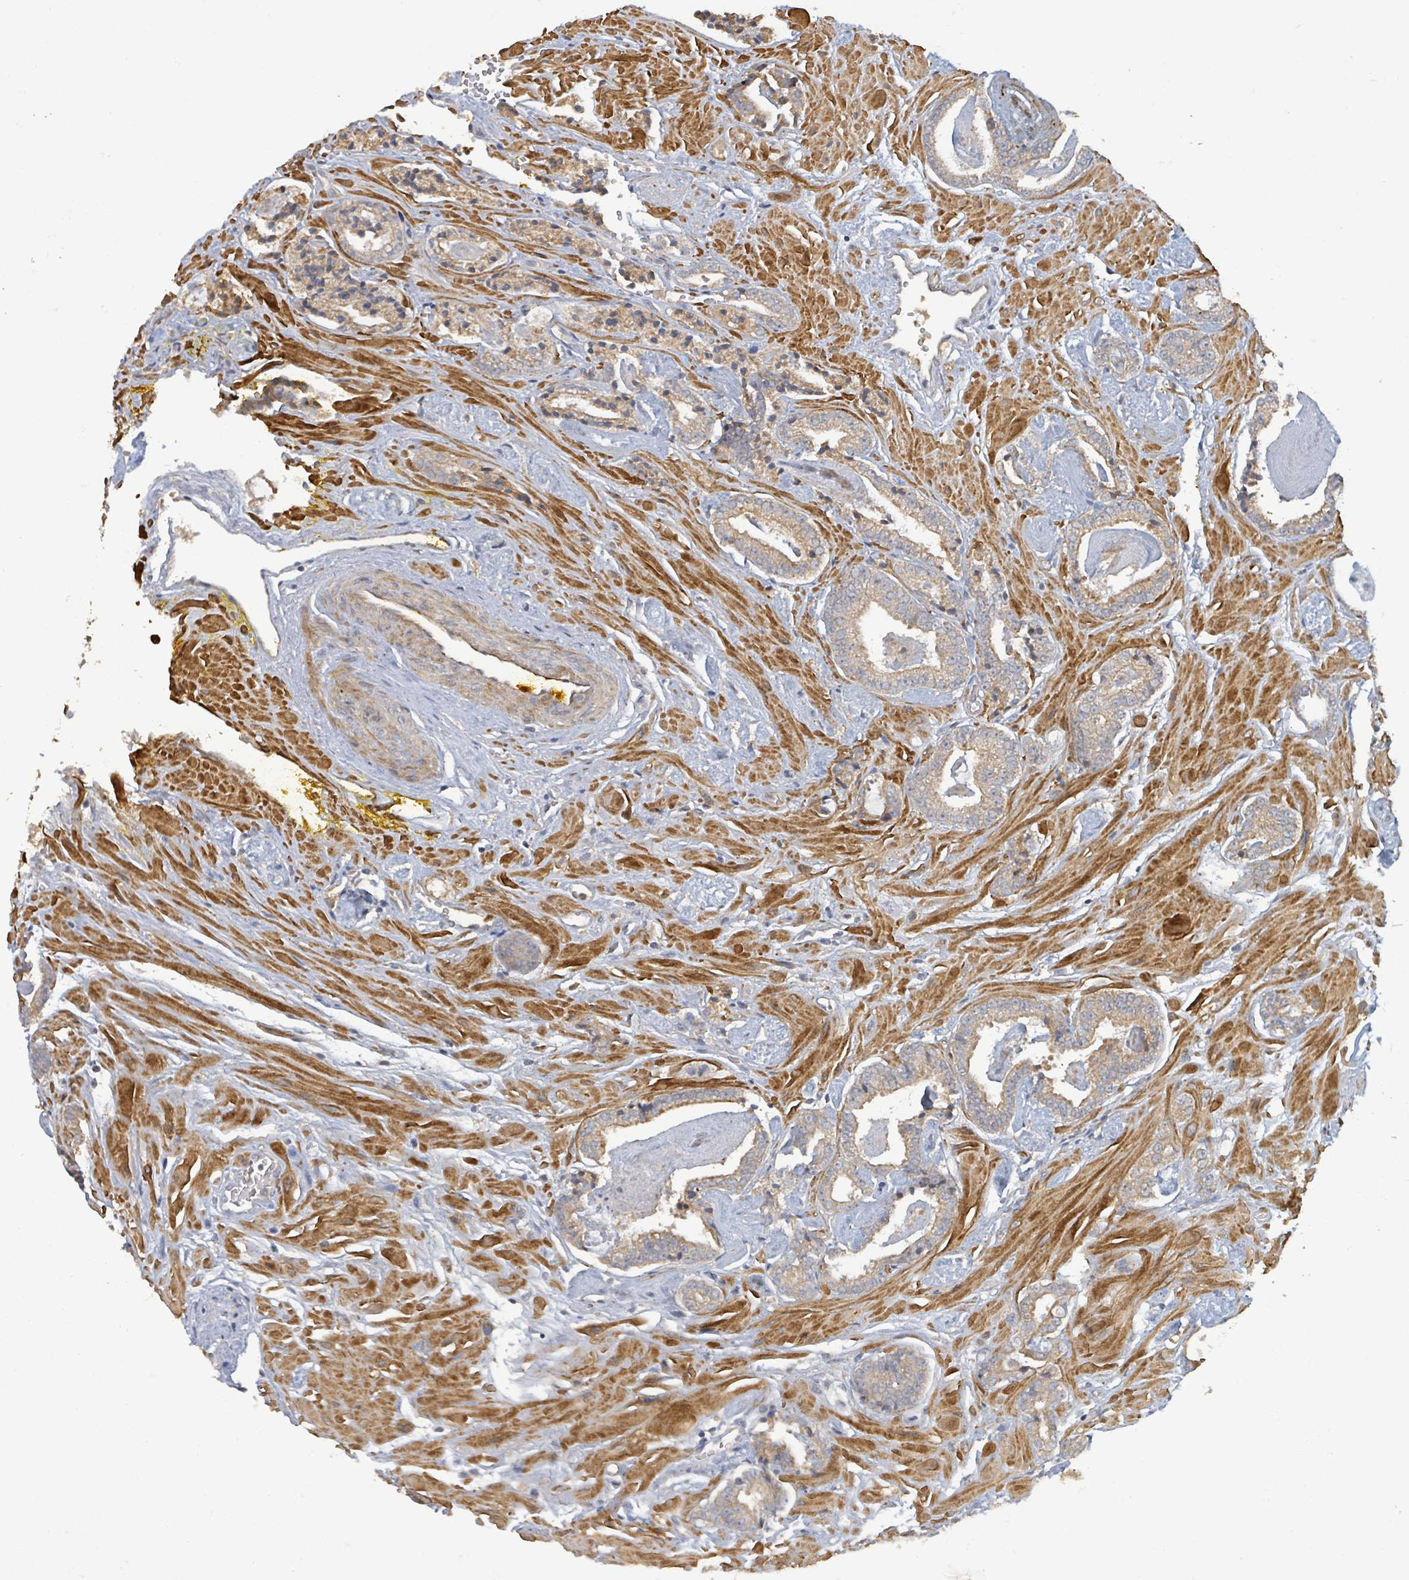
{"staining": {"intensity": "weak", "quantity": ">75%", "location": "cytoplasmic/membranous"}, "tissue": "prostate cancer", "cell_type": "Tumor cells", "image_type": "cancer", "snomed": [{"axis": "morphology", "description": "Adenocarcinoma, Low grade"}, {"axis": "topography", "description": "Prostate"}], "caption": "A high-resolution histopathology image shows immunohistochemistry (IHC) staining of prostate cancer, which shows weak cytoplasmic/membranous expression in approximately >75% of tumor cells.", "gene": "STARD4", "patient": {"sex": "male", "age": 60}}